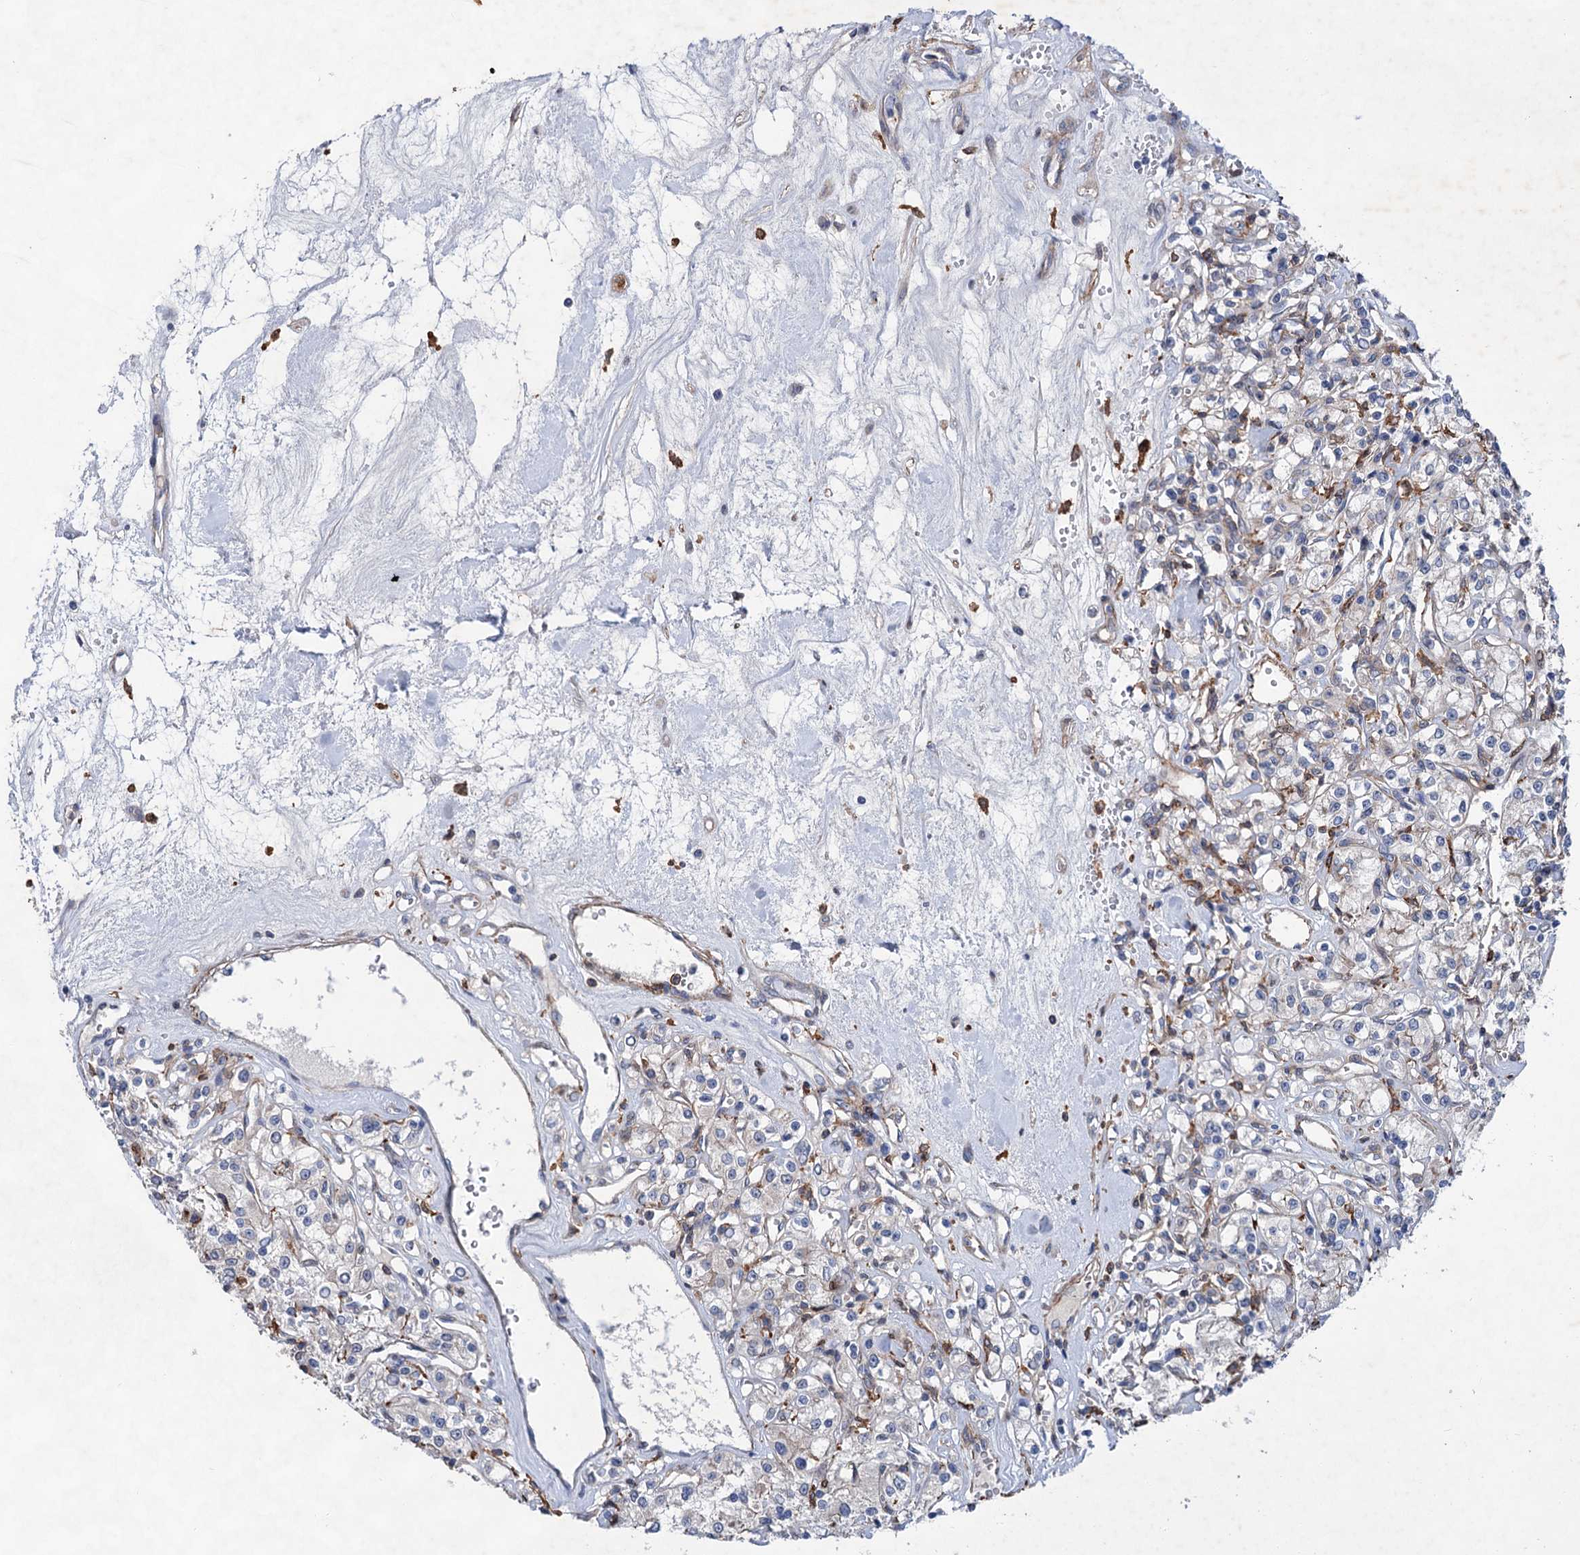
{"staining": {"intensity": "negative", "quantity": "none", "location": "none"}, "tissue": "renal cancer", "cell_type": "Tumor cells", "image_type": "cancer", "snomed": [{"axis": "morphology", "description": "Adenocarcinoma, NOS"}, {"axis": "topography", "description": "Kidney"}], "caption": "A high-resolution photomicrograph shows IHC staining of adenocarcinoma (renal), which displays no significant expression in tumor cells.", "gene": "TMTC3", "patient": {"sex": "female", "age": 59}}